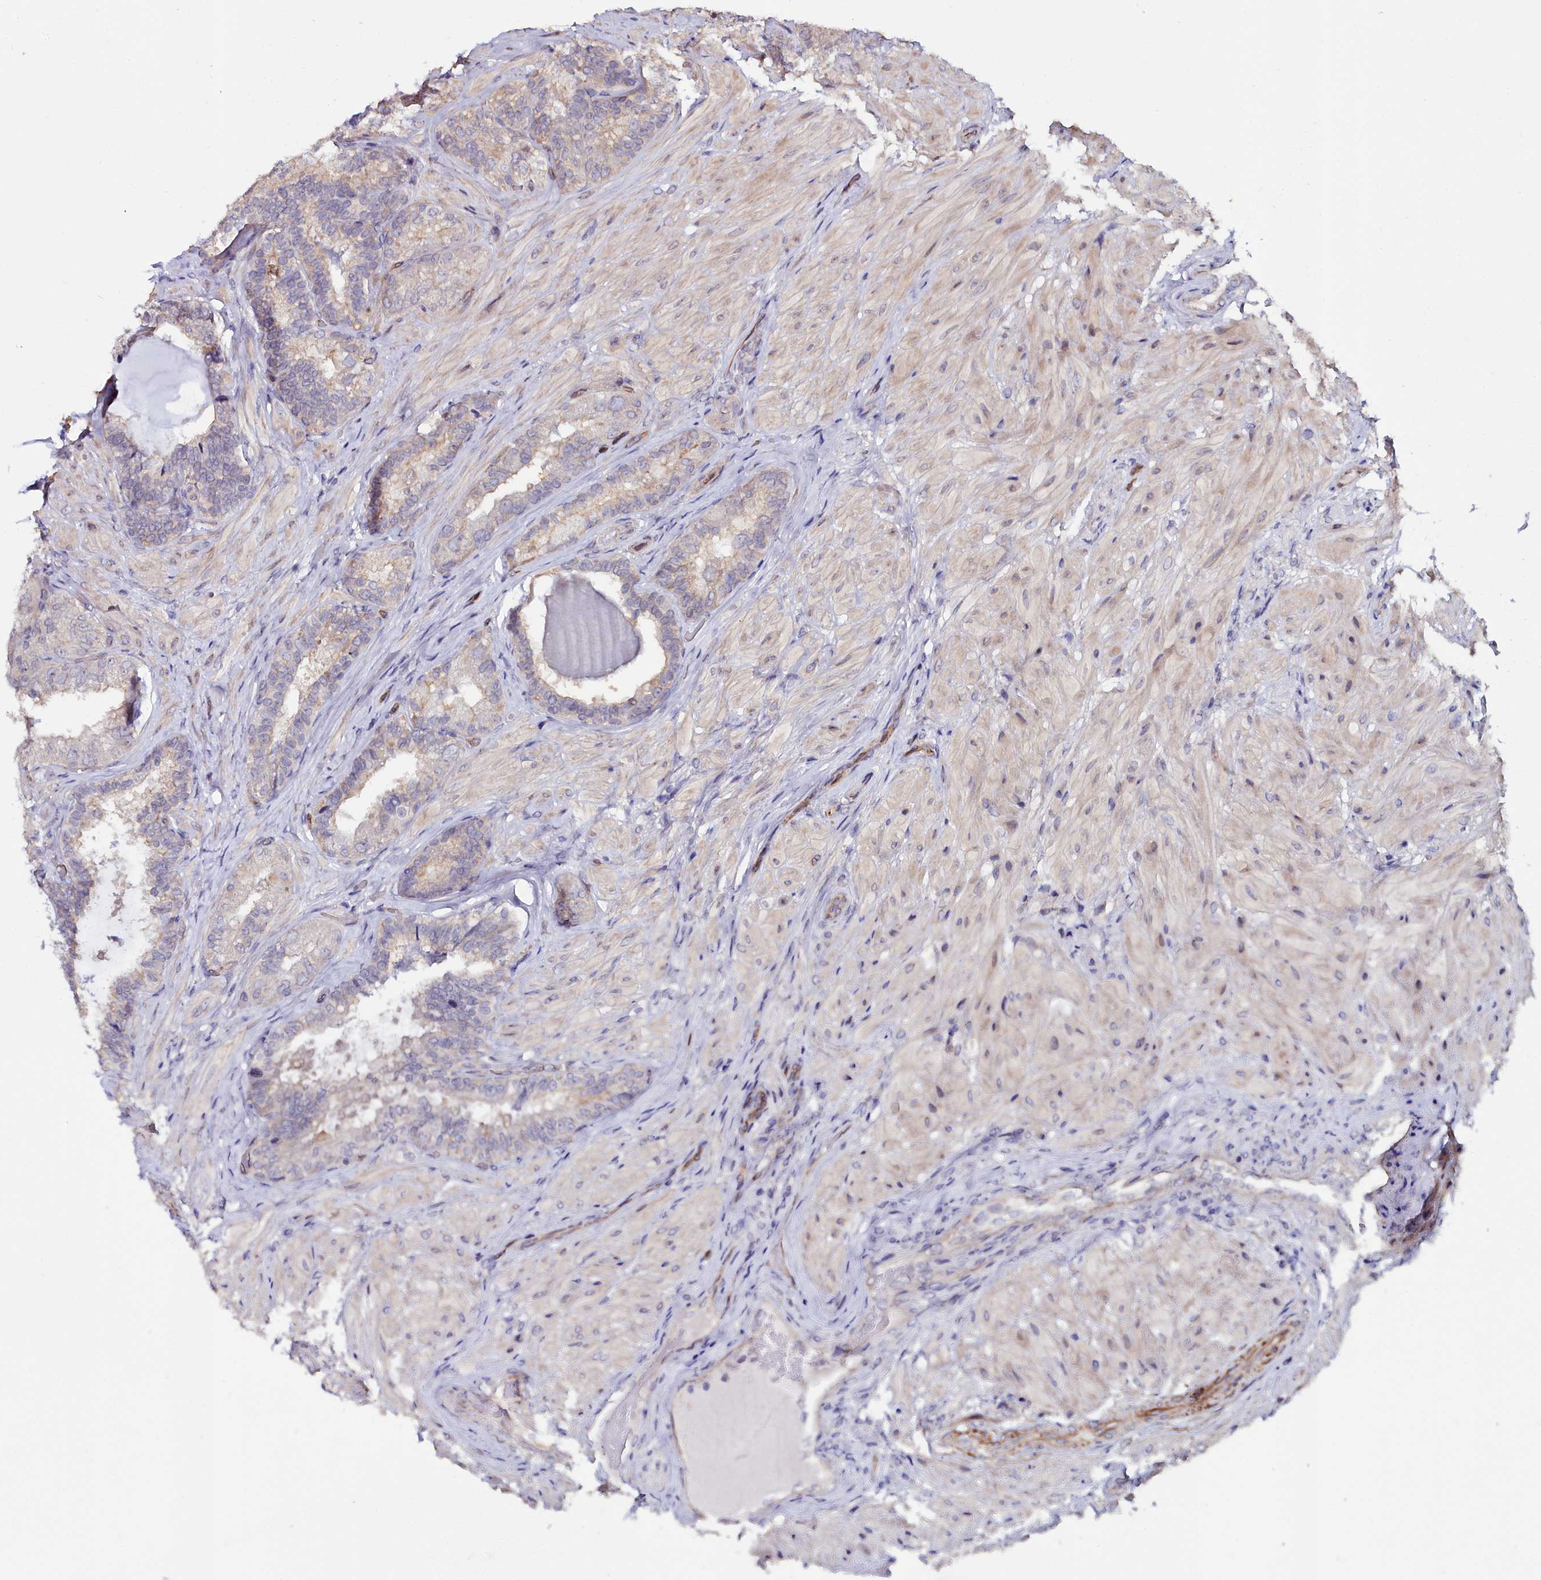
{"staining": {"intensity": "weak", "quantity": "<25%", "location": "cytoplasmic/membranous"}, "tissue": "seminal vesicle", "cell_type": "Glandular cells", "image_type": "normal", "snomed": [{"axis": "morphology", "description": "Normal tissue, NOS"}, {"axis": "topography", "description": "Prostate and seminal vesicle, NOS"}, {"axis": "topography", "description": "Prostate"}, {"axis": "topography", "description": "Seminal veicle"}], "caption": "Histopathology image shows no significant protein positivity in glandular cells of unremarkable seminal vesicle.", "gene": "C4orf19", "patient": {"sex": "male", "age": 67}}